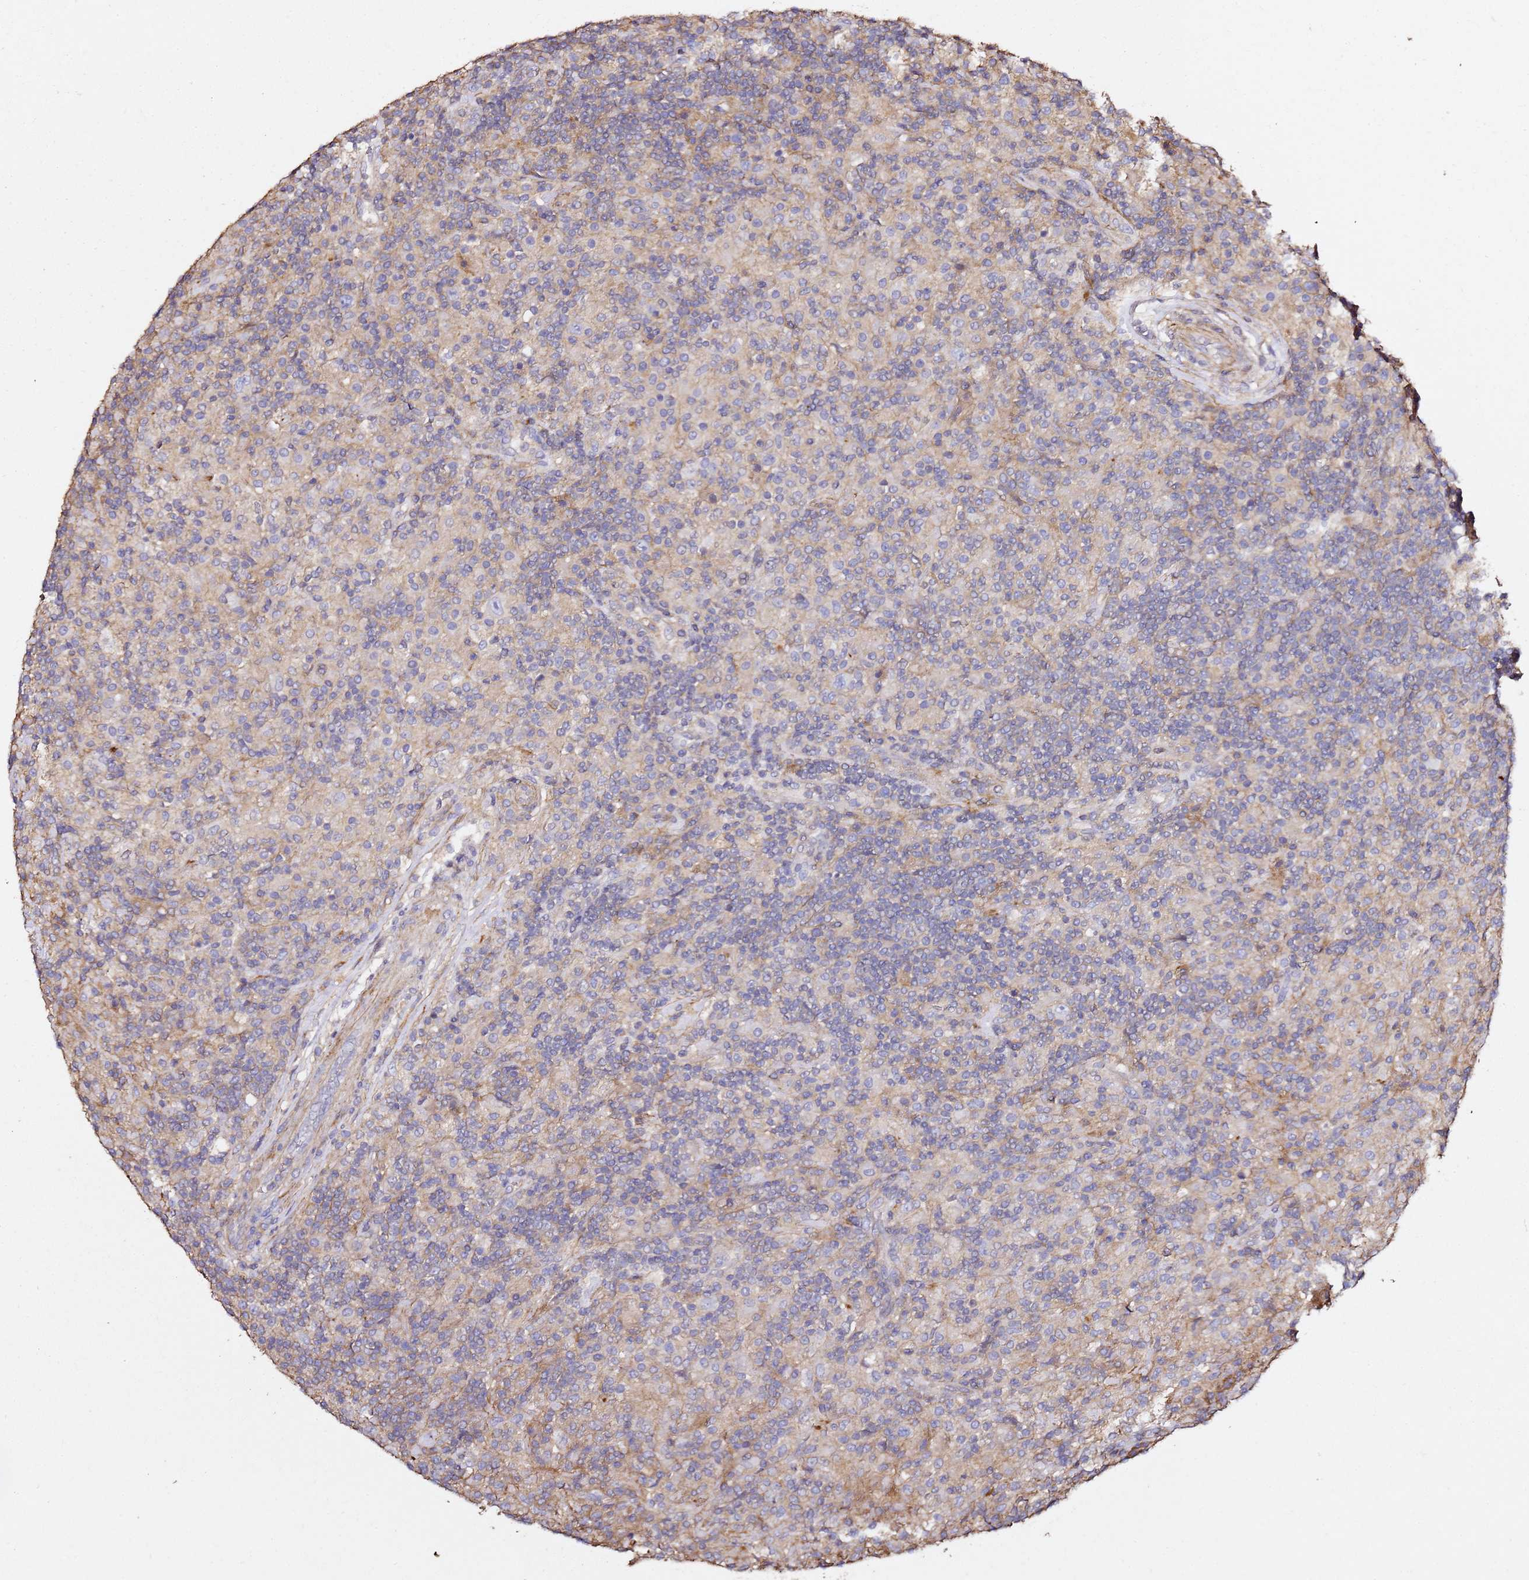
{"staining": {"intensity": "negative", "quantity": "none", "location": "none"}, "tissue": "lymphoma", "cell_type": "Tumor cells", "image_type": "cancer", "snomed": [{"axis": "morphology", "description": "Hodgkin's disease, NOS"}, {"axis": "topography", "description": "Lymph node"}], "caption": "Lymphoma stained for a protein using immunohistochemistry (IHC) reveals no staining tumor cells.", "gene": "ZFP36L2", "patient": {"sex": "male", "age": 70}}